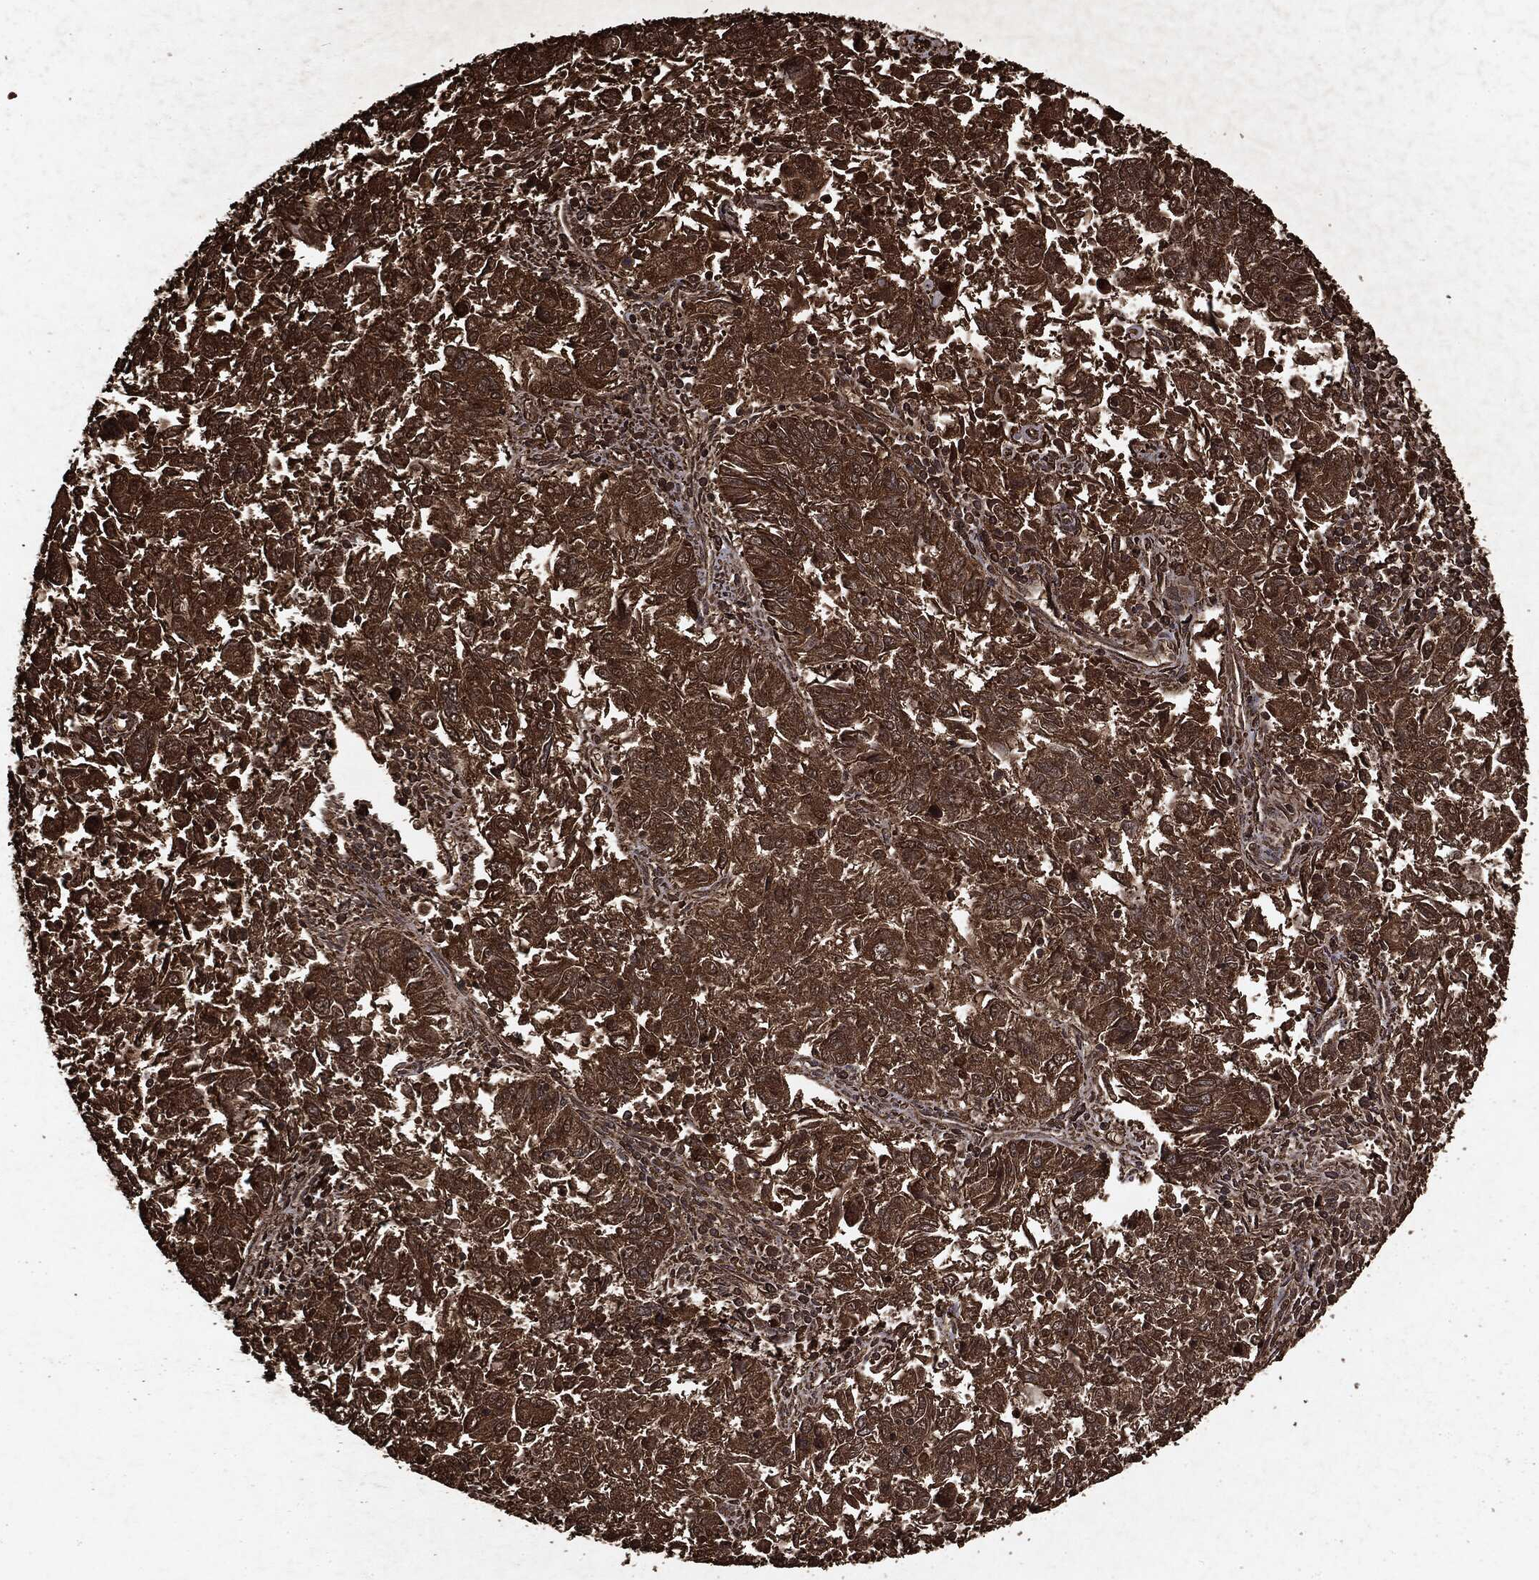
{"staining": {"intensity": "strong", "quantity": ">75%", "location": "cytoplasmic/membranous"}, "tissue": "endometrial cancer", "cell_type": "Tumor cells", "image_type": "cancer", "snomed": [{"axis": "morphology", "description": "Adenocarcinoma, NOS"}, {"axis": "topography", "description": "Endometrium"}], "caption": "Immunohistochemical staining of endometrial adenocarcinoma displays high levels of strong cytoplasmic/membranous expression in approximately >75% of tumor cells.", "gene": "ARAF", "patient": {"sex": "female", "age": 42}}